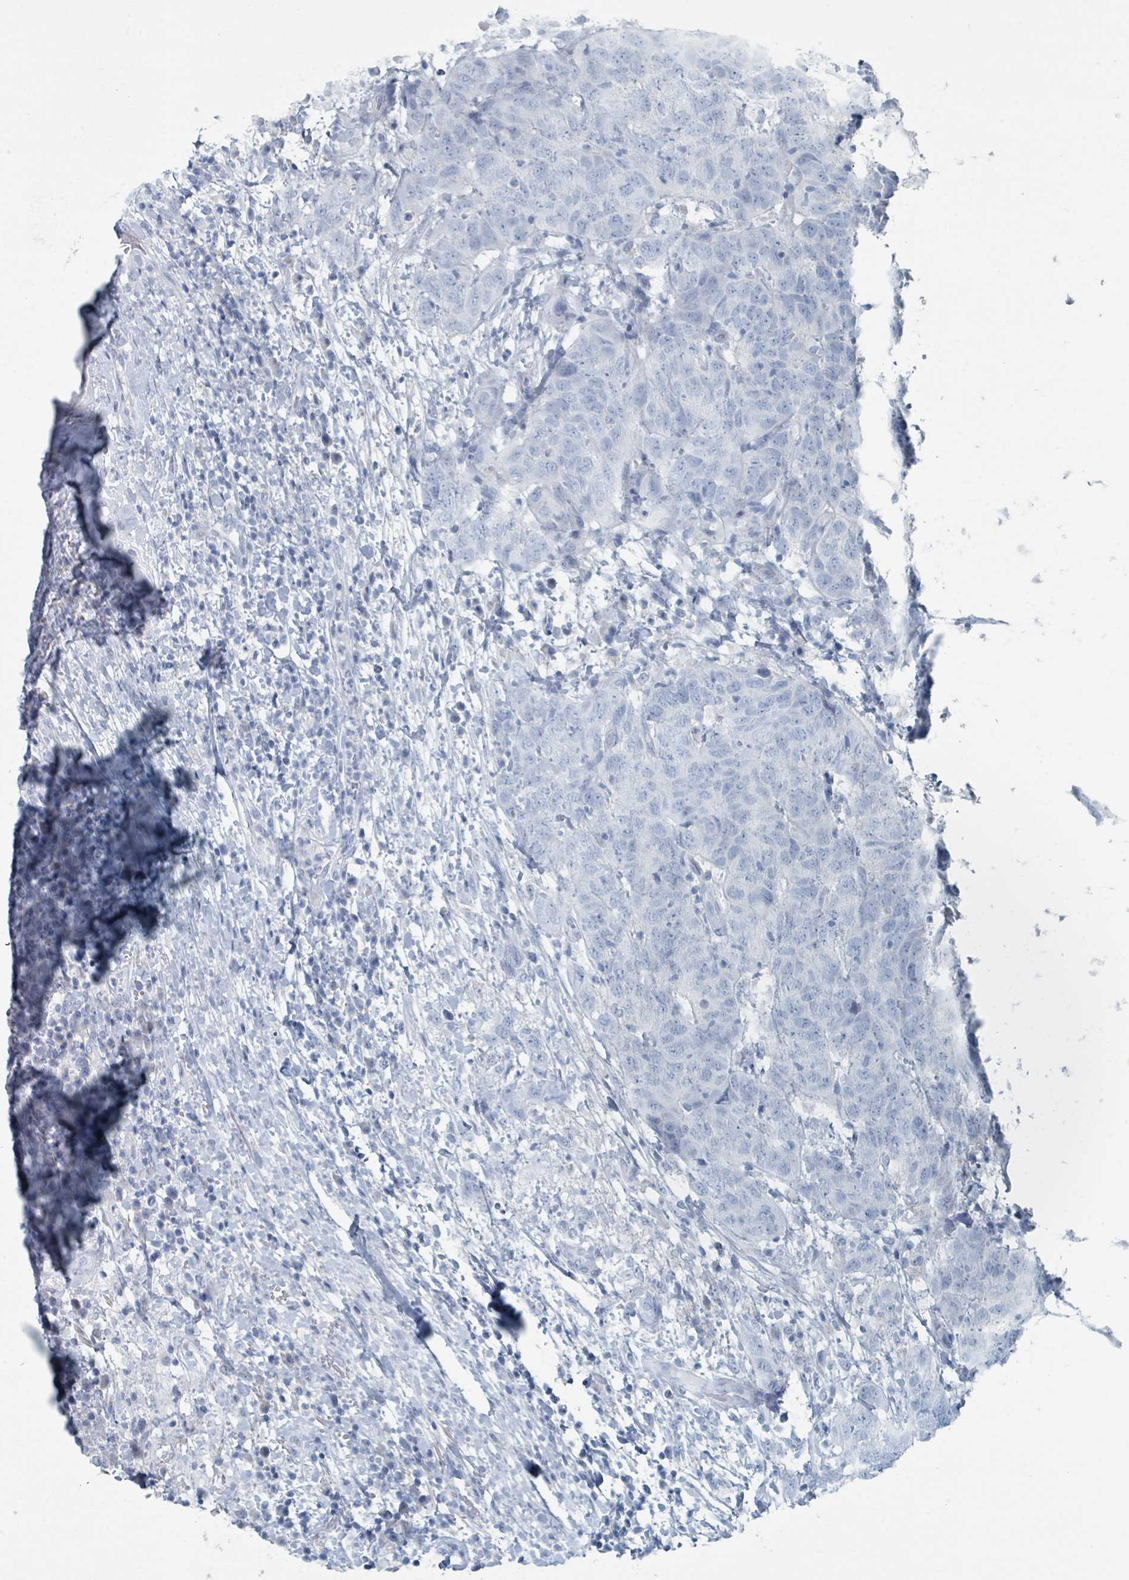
{"staining": {"intensity": "negative", "quantity": "none", "location": "none"}, "tissue": "head and neck cancer", "cell_type": "Tumor cells", "image_type": "cancer", "snomed": [{"axis": "morphology", "description": "Normal tissue, NOS"}, {"axis": "morphology", "description": "Squamous cell carcinoma, NOS"}, {"axis": "topography", "description": "Skeletal muscle"}, {"axis": "topography", "description": "Vascular tissue"}, {"axis": "topography", "description": "Peripheral nerve tissue"}, {"axis": "topography", "description": "Head-Neck"}], "caption": "Immunohistochemical staining of head and neck cancer shows no significant expression in tumor cells. (Immunohistochemistry (ihc), brightfield microscopy, high magnification).", "gene": "GAMT", "patient": {"sex": "male", "age": 66}}